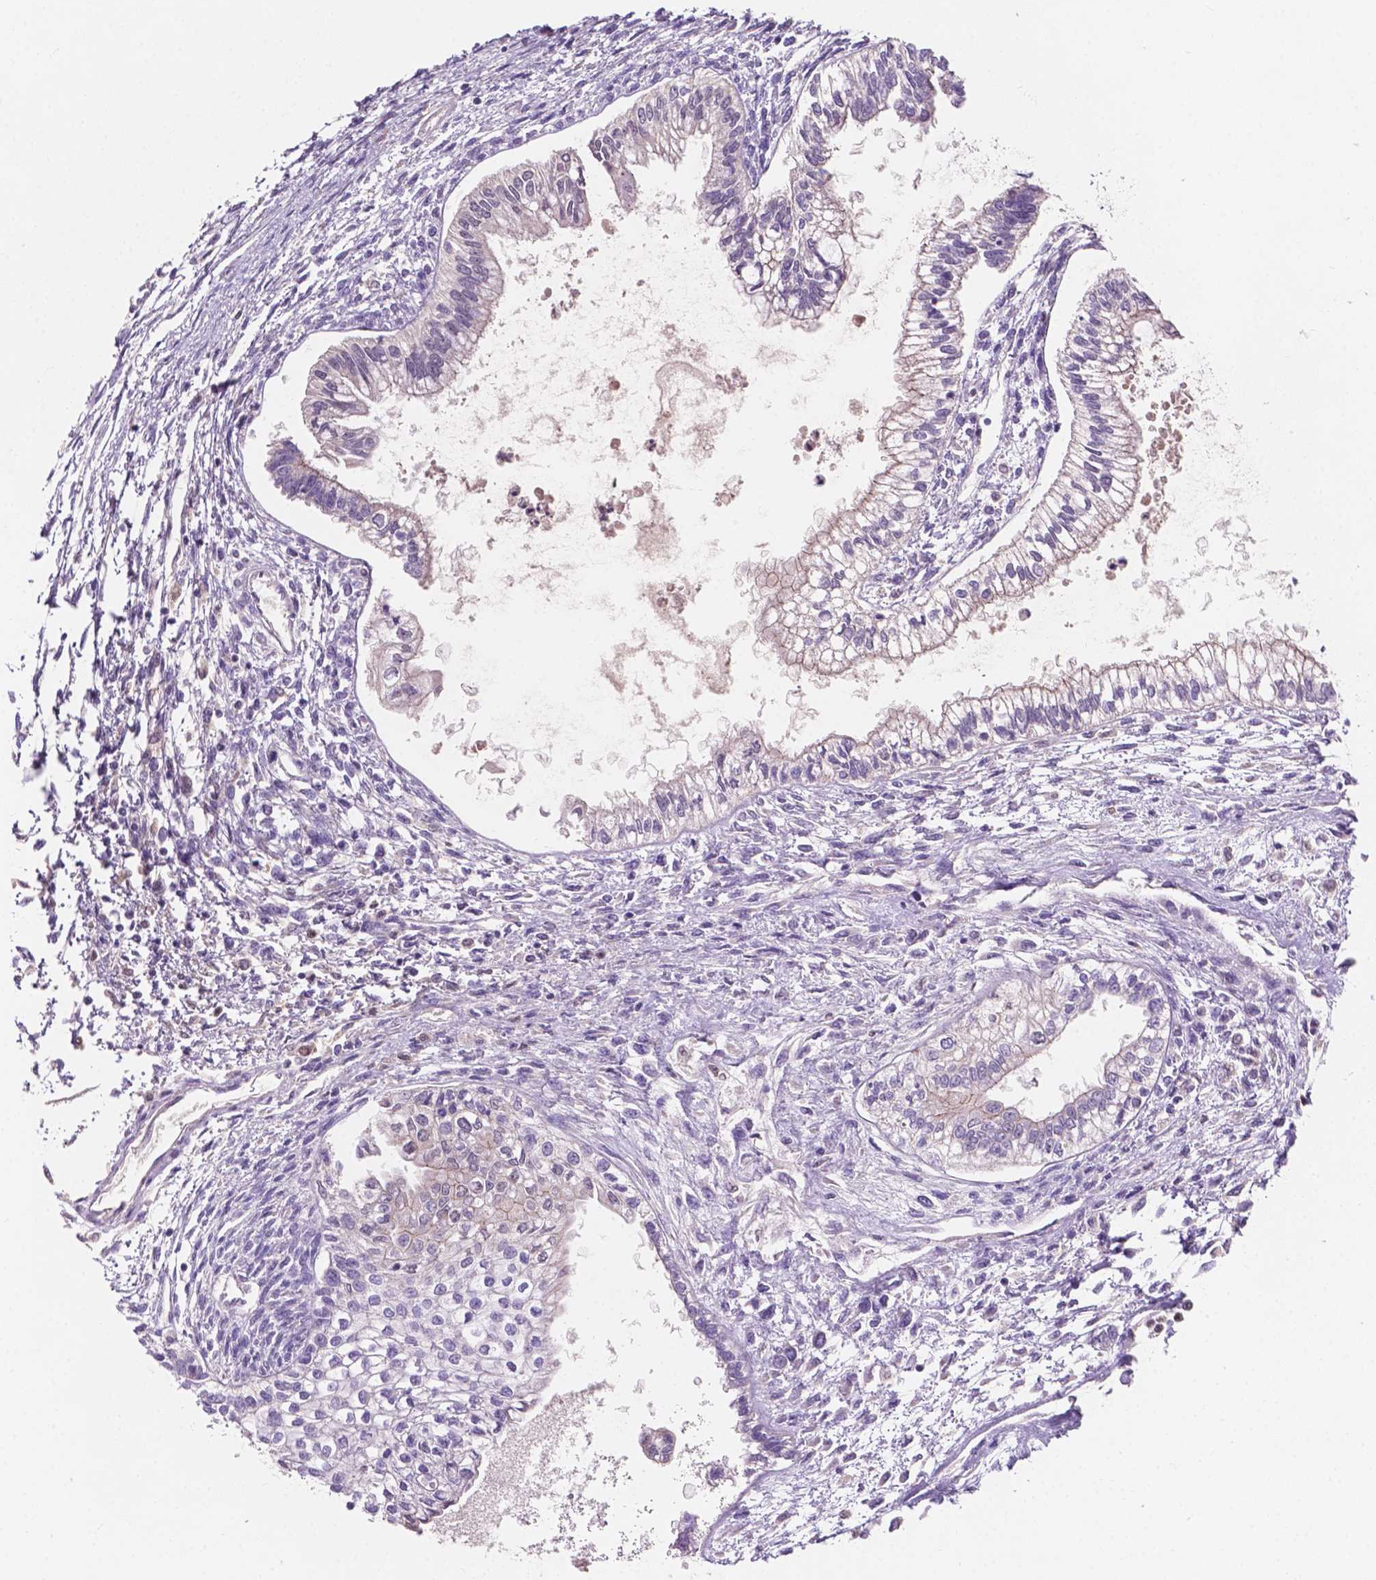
{"staining": {"intensity": "negative", "quantity": "none", "location": "none"}, "tissue": "testis cancer", "cell_type": "Tumor cells", "image_type": "cancer", "snomed": [{"axis": "morphology", "description": "Carcinoma, Embryonal, NOS"}, {"axis": "topography", "description": "Testis"}], "caption": "An image of embryonal carcinoma (testis) stained for a protein exhibits no brown staining in tumor cells.", "gene": "IREB2", "patient": {"sex": "male", "age": 37}}